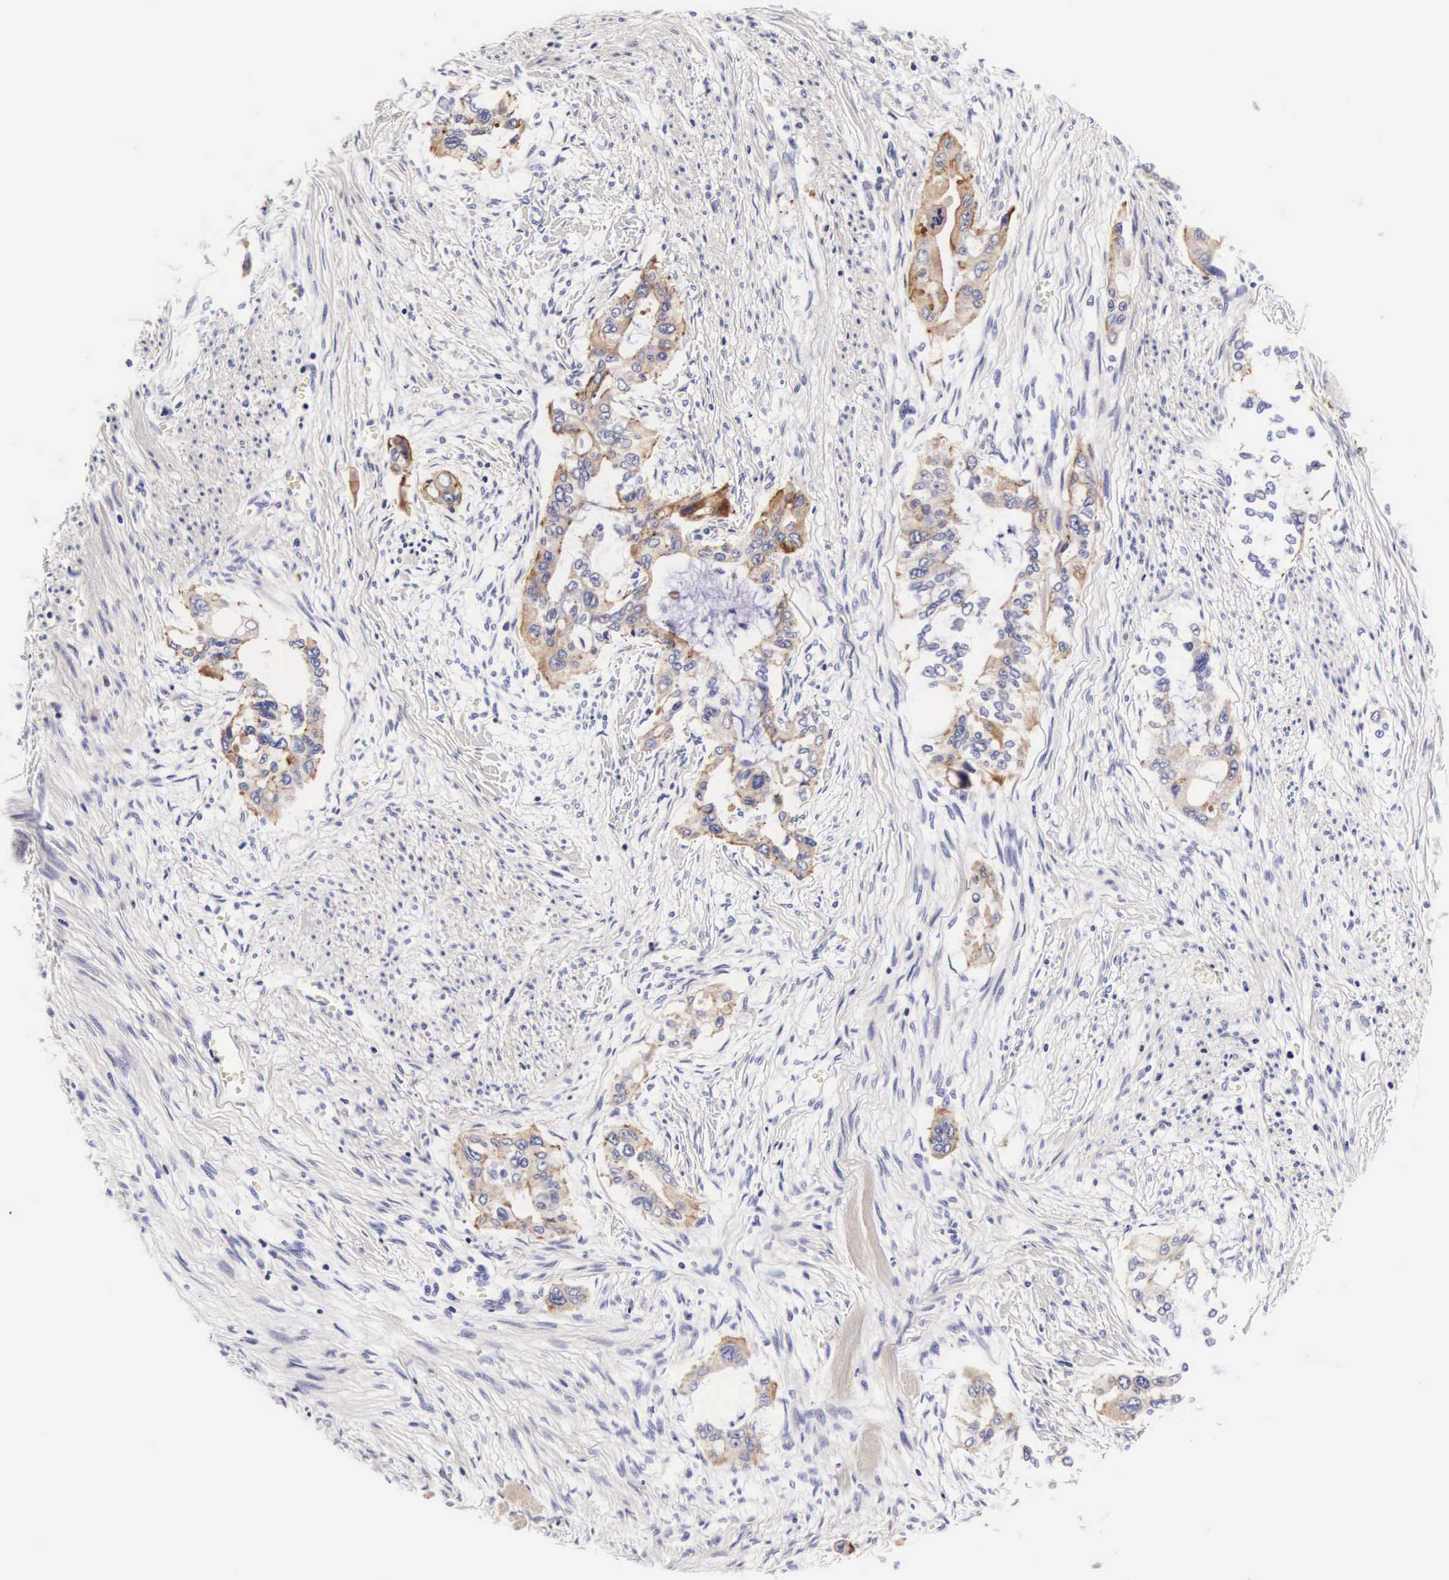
{"staining": {"intensity": "moderate", "quantity": "25%-75%", "location": "cytoplasmic/membranous"}, "tissue": "pancreatic cancer", "cell_type": "Tumor cells", "image_type": "cancer", "snomed": [{"axis": "morphology", "description": "Adenocarcinoma, NOS"}, {"axis": "topography", "description": "Pancreas"}], "caption": "Pancreatic cancer stained with a protein marker displays moderate staining in tumor cells.", "gene": "PHETA2", "patient": {"sex": "male", "age": 77}}